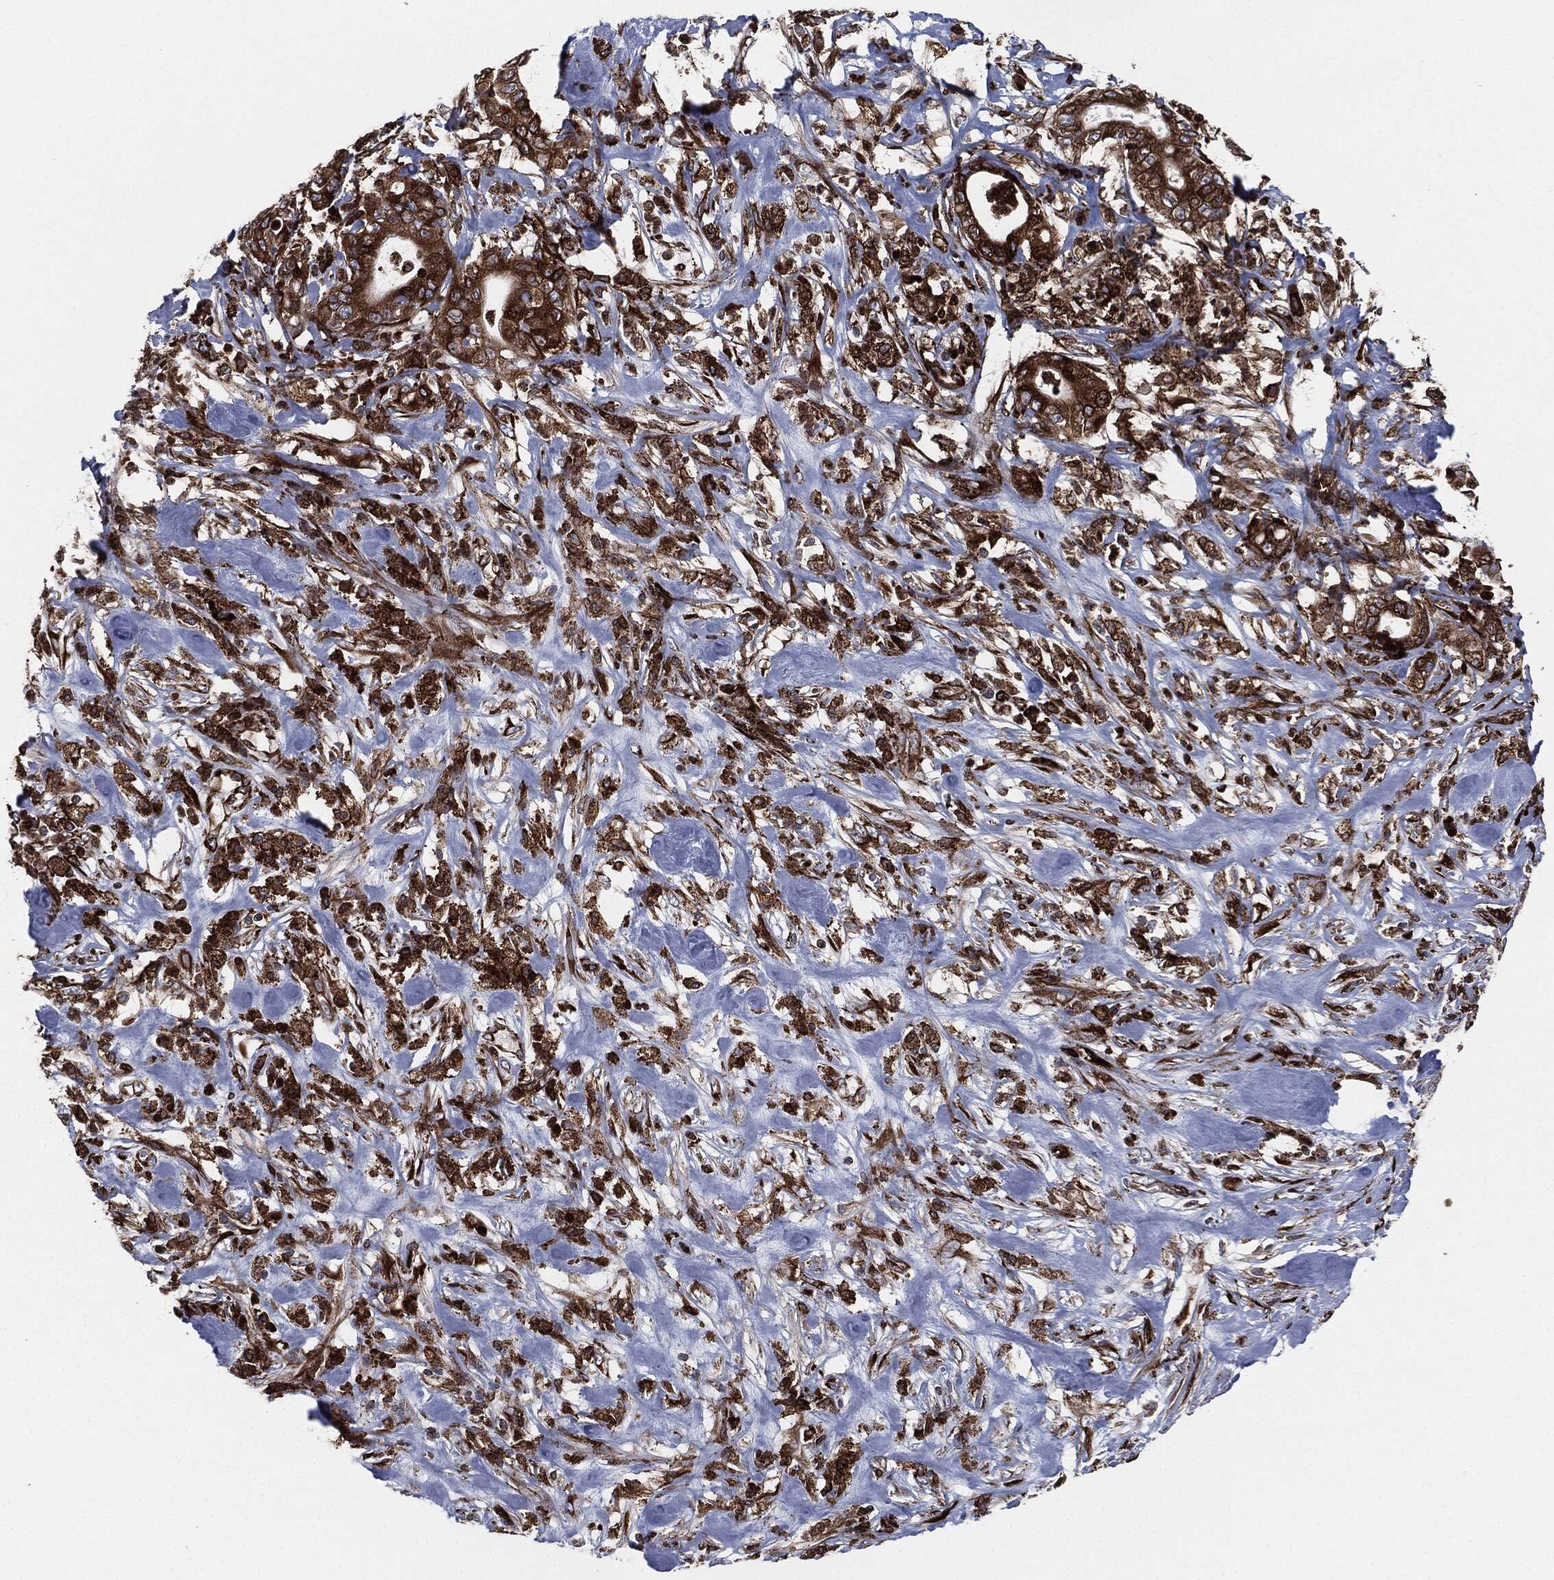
{"staining": {"intensity": "strong", "quantity": ">75%", "location": "cytoplasmic/membranous"}, "tissue": "pancreatic cancer", "cell_type": "Tumor cells", "image_type": "cancer", "snomed": [{"axis": "morphology", "description": "Adenocarcinoma, NOS"}, {"axis": "topography", "description": "Pancreas"}], "caption": "Adenocarcinoma (pancreatic) was stained to show a protein in brown. There is high levels of strong cytoplasmic/membranous staining in approximately >75% of tumor cells. (brown staining indicates protein expression, while blue staining denotes nuclei).", "gene": "CALR", "patient": {"sex": "male", "age": 71}}